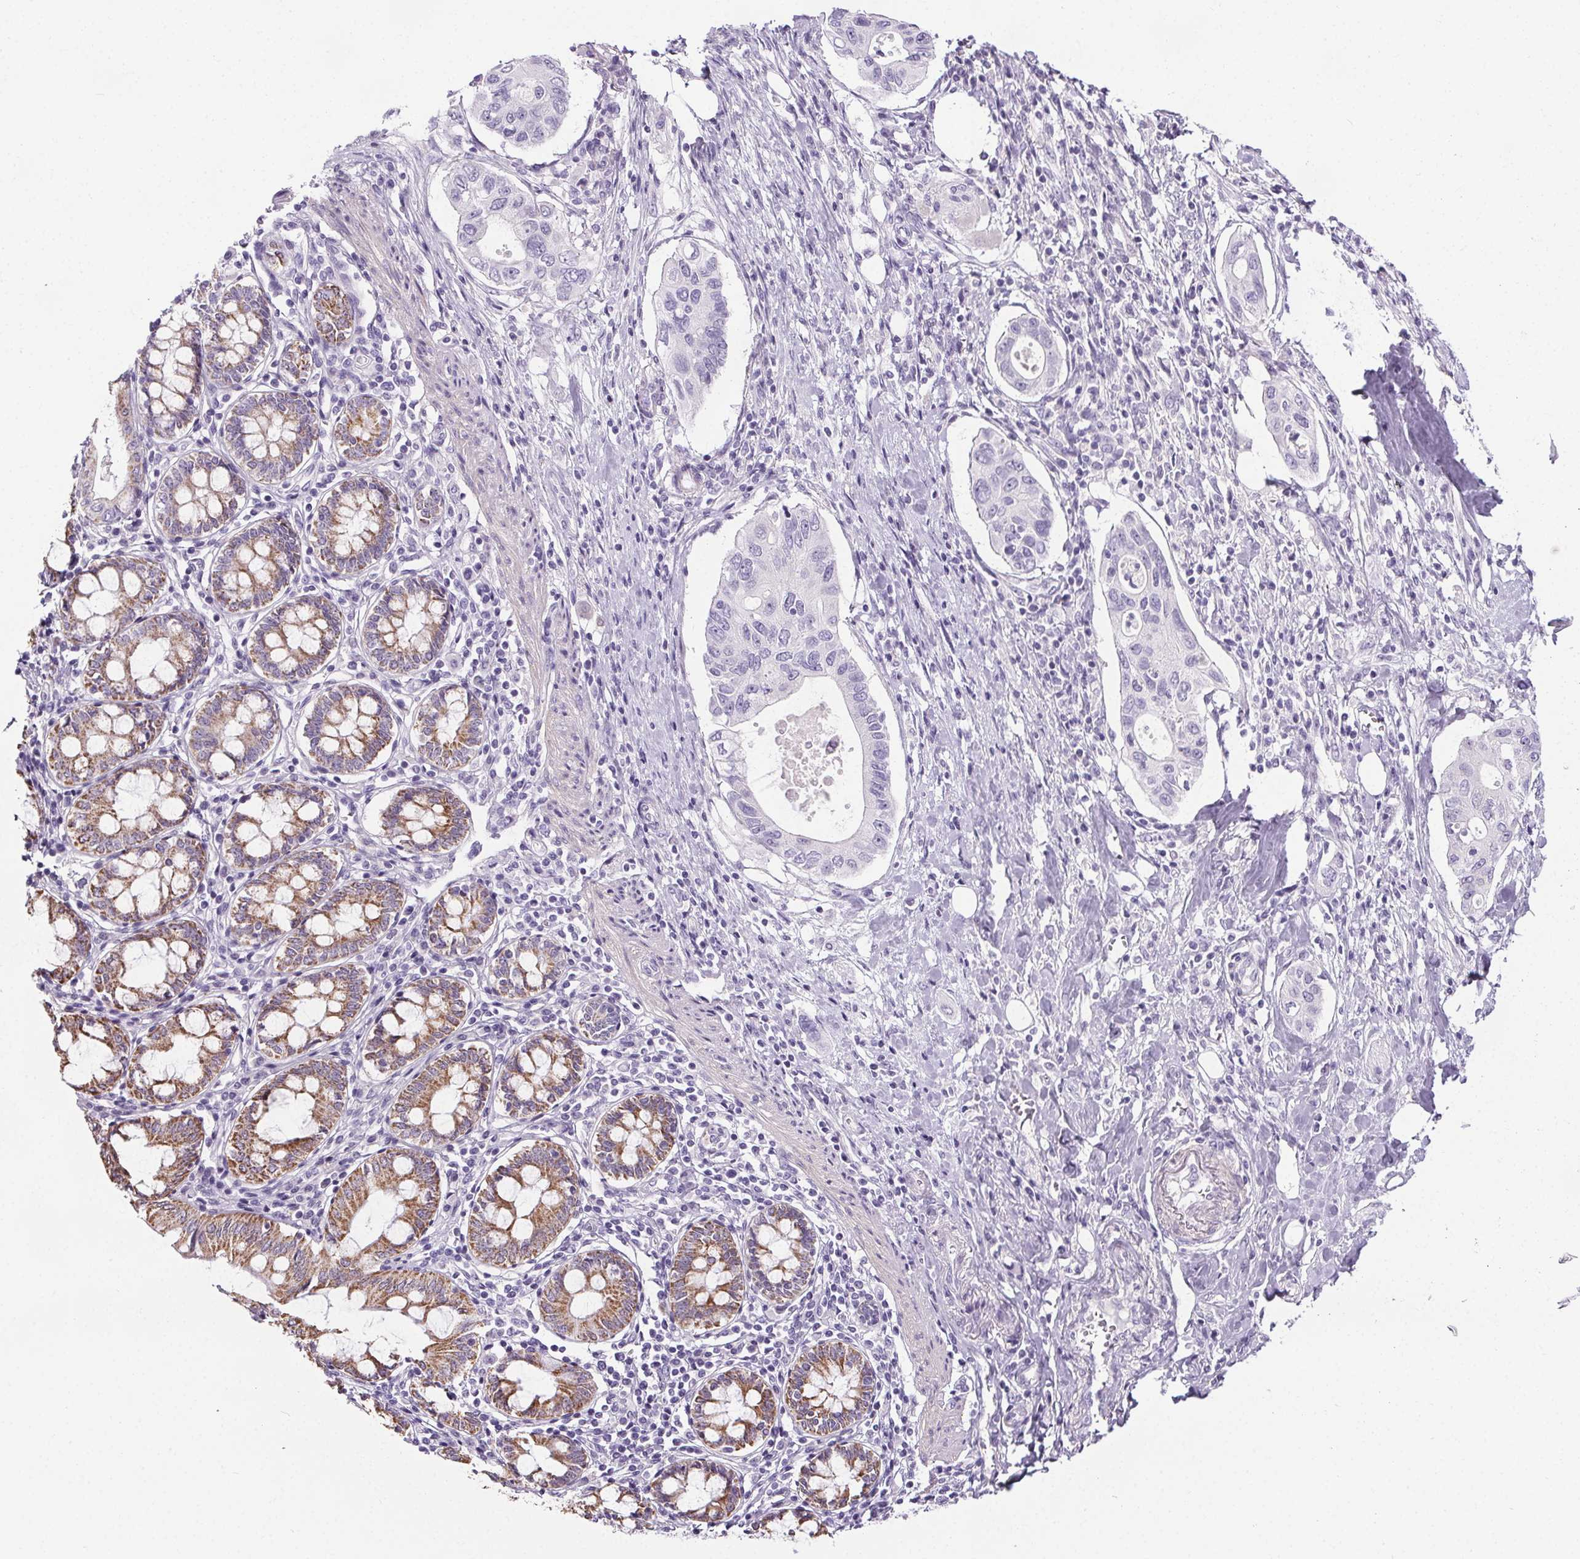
{"staining": {"intensity": "negative", "quantity": "none", "location": "none"}, "tissue": "pancreatic cancer", "cell_type": "Tumor cells", "image_type": "cancer", "snomed": [{"axis": "morphology", "description": "Adenocarcinoma, NOS"}, {"axis": "topography", "description": "Pancreas"}], "caption": "Pancreatic cancer was stained to show a protein in brown. There is no significant expression in tumor cells.", "gene": "ELAVL2", "patient": {"sex": "female", "age": 63}}